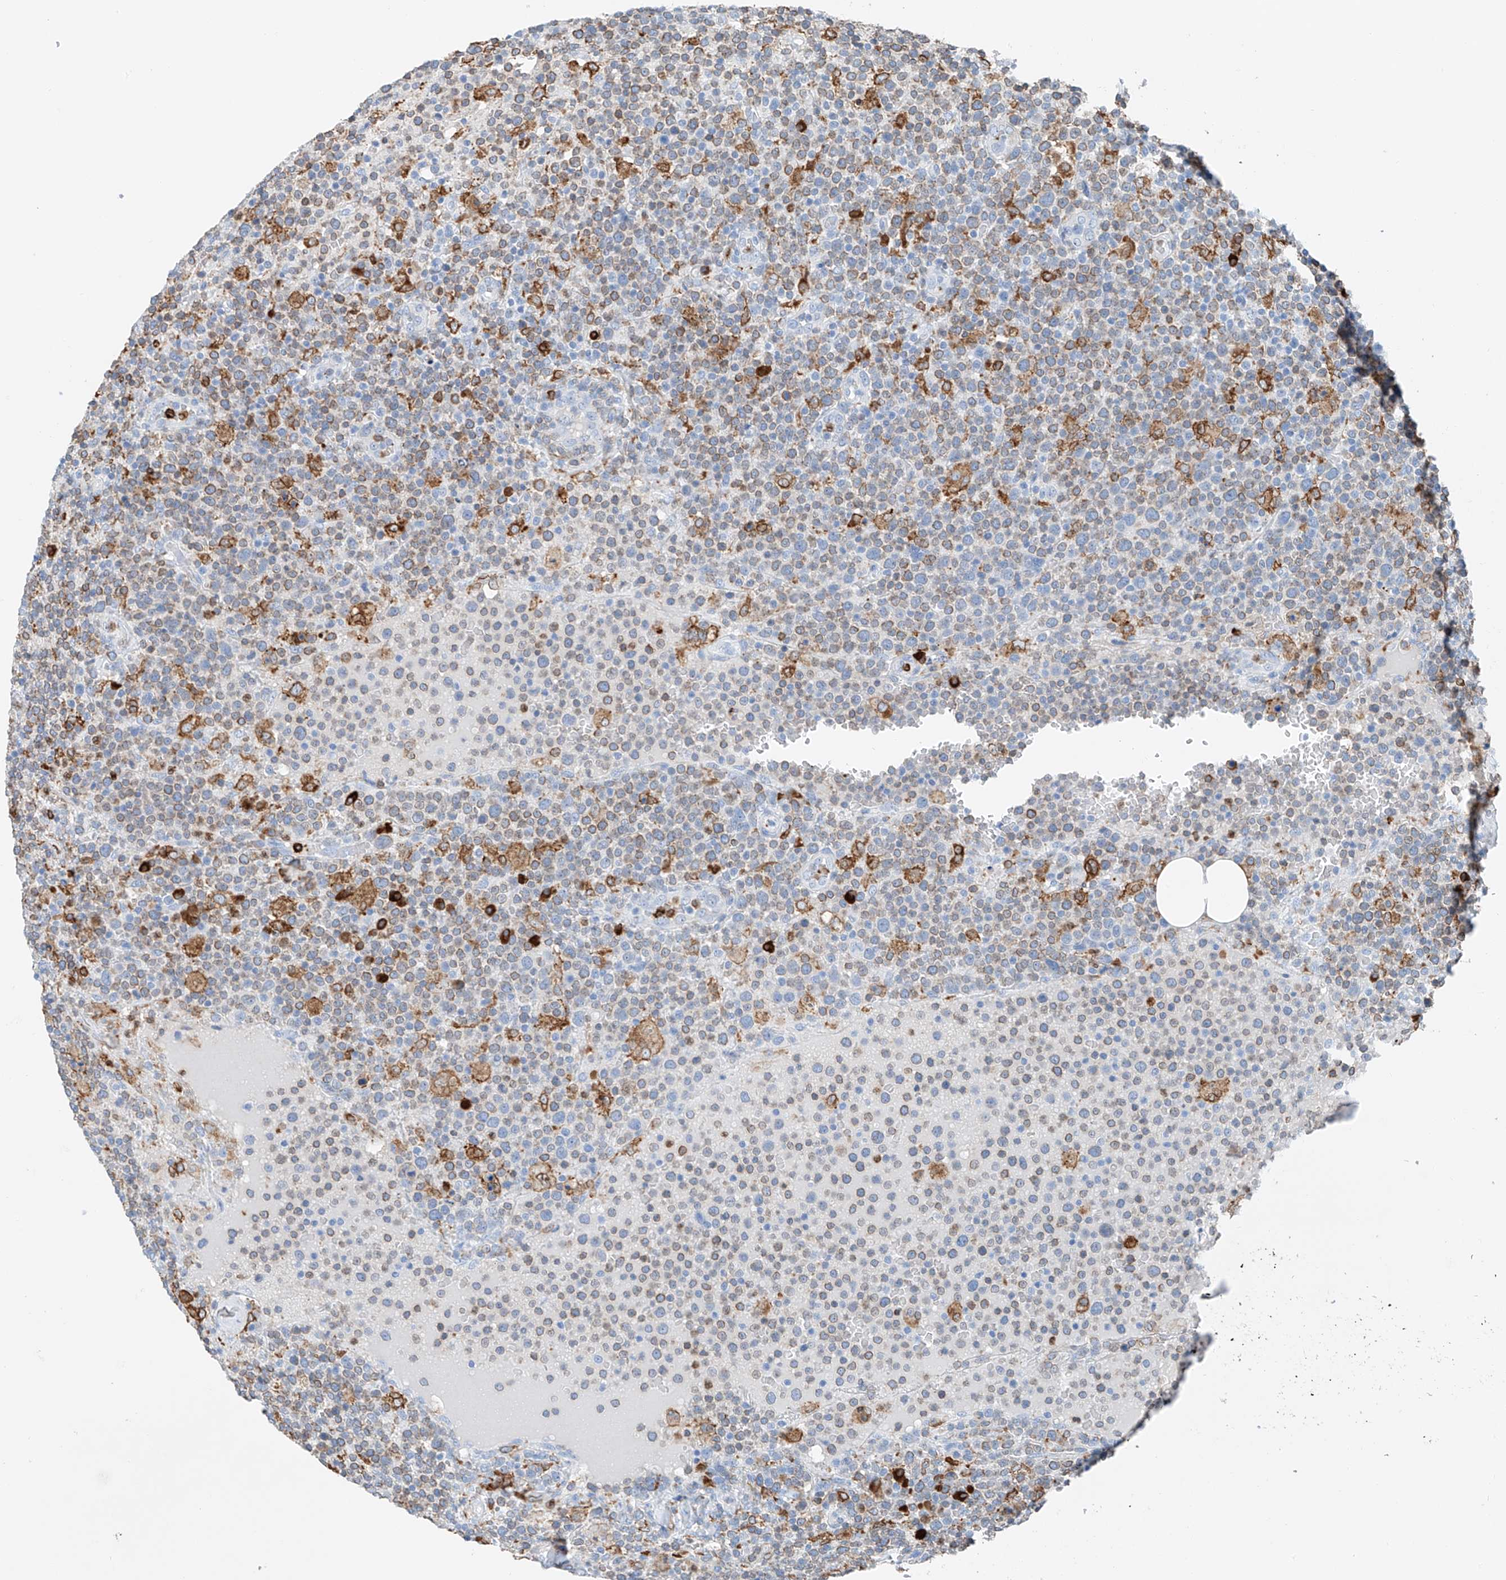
{"staining": {"intensity": "moderate", "quantity": "25%-75%", "location": "cytoplasmic/membranous"}, "tissue": "lymphoma", "cell_type": "Tumor cells", "image_type": "cancer", "snomed": [{"axis": "morphology", "description": "Malignant lymphoma, non-Hodgkin's type, High grade"}, {"axis": "topography", "description": "Lymph node"}], "caption": "High-grade malignant lymphoma, non-Hodgkin's type stained with DAB (3,3'-diaminobenzidine) immunohistochemistry (IHC) exhibits medium levels of moderate cytoplasmic/membranous expression in about 25%-75% of tumor cells.", "gene": "TBXAS1", "patient": {"sex": "male", "age": 61}}